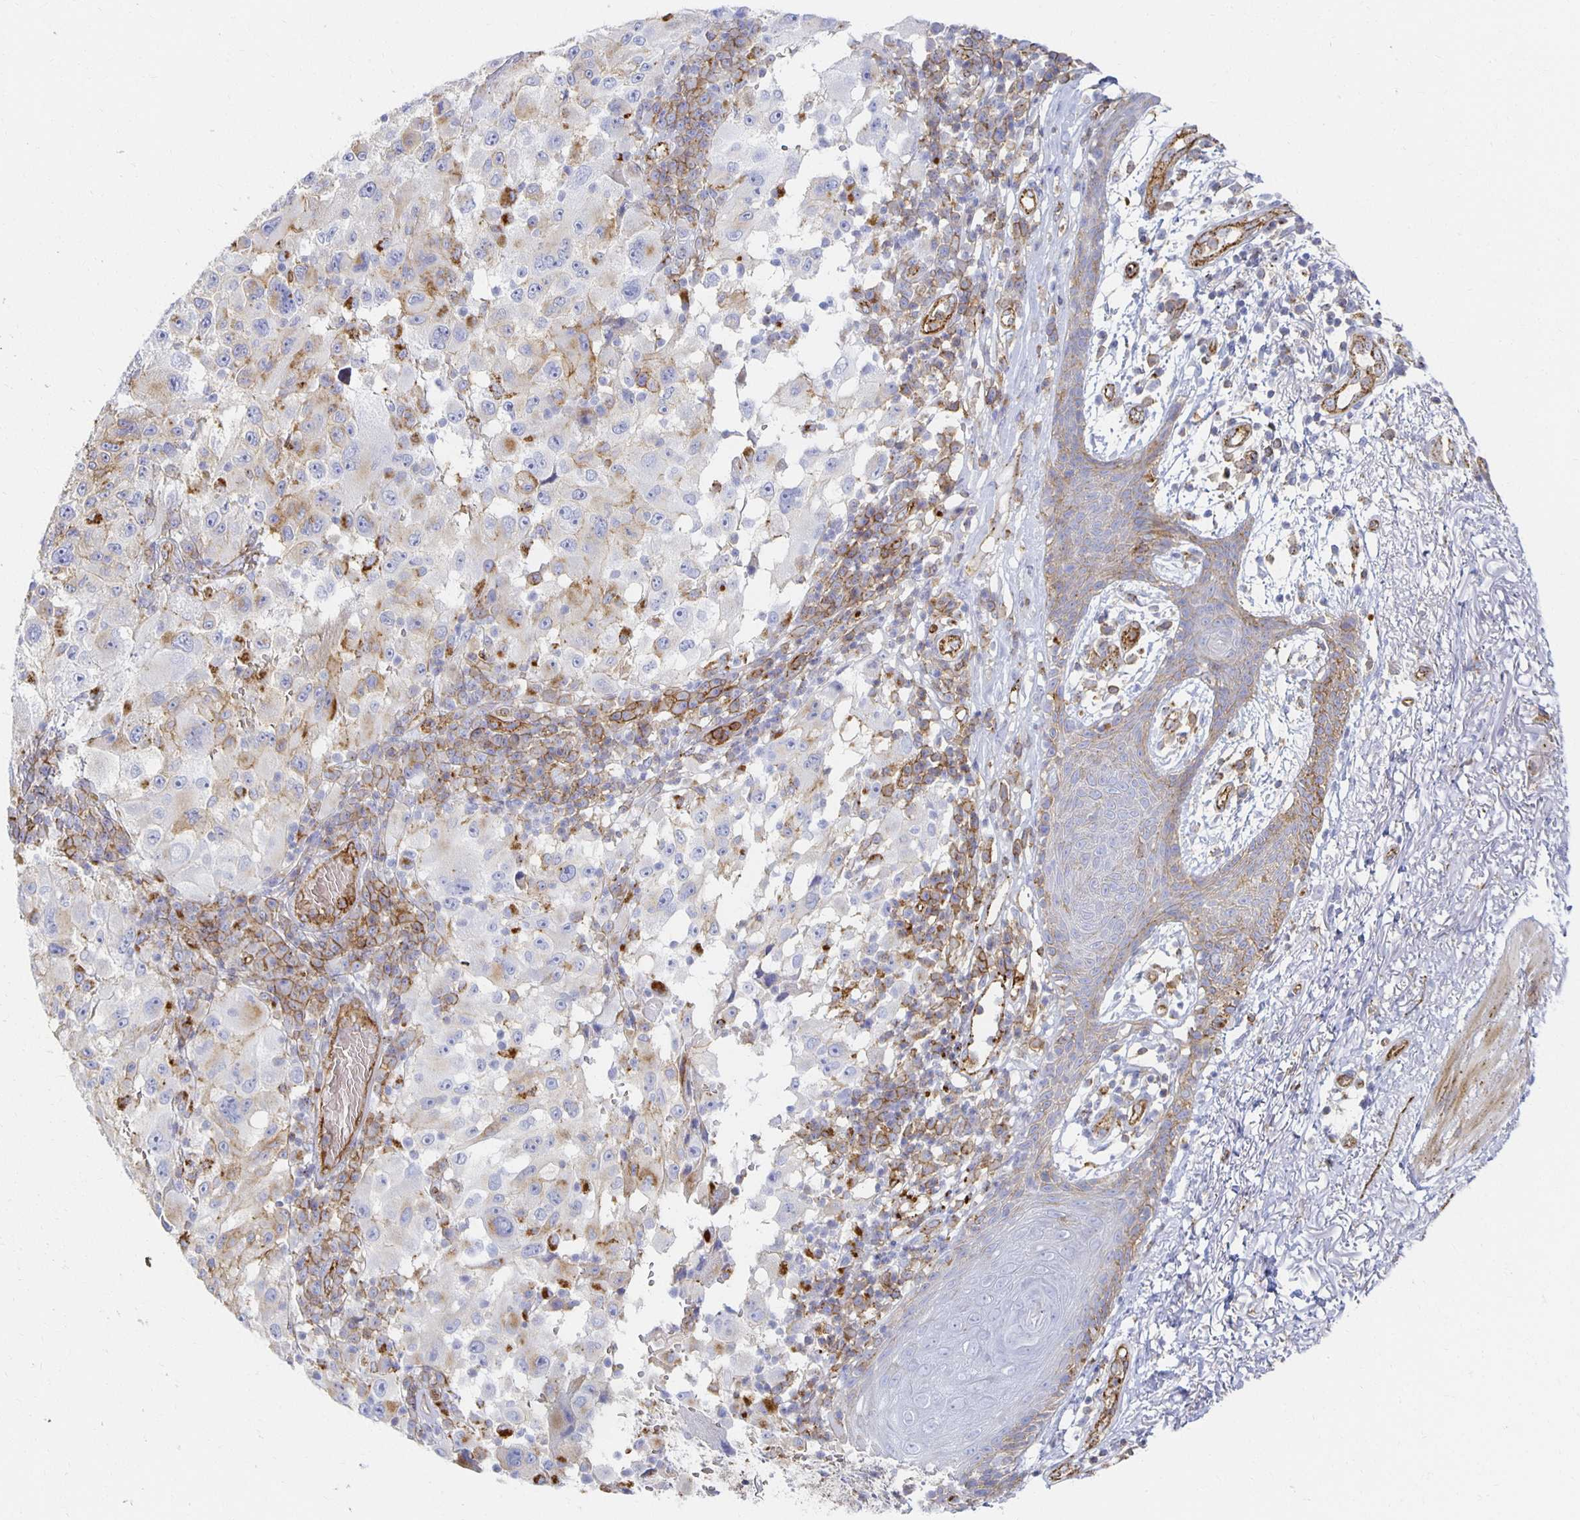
{"staining": {"intensity": "moderate", "quantity": "<25%", "location": "cytoplasmic/membranous"}, "tissue": "melanoma", "cell_type": "Tumor cells", "image_type": "cancer", "snomed": [{"axis": "morphology", "description": "Malignant melanoma, NOS"}, {"axis": "topography", "description": "Skin"}], "caption": "High-magnification brightfield microscopy of malignant melanoma stained with DAB (3,3'-diaminobenzidine) (brown) and counterstained with hematoxylin (blue). tumor cells exhibit moderate cytoplasmic/membranous staining is present in approximately<25% of cells. (Stains: DAB in brown, nuclei in blue, Microscopy: brightfield microscopy at high magnification).", "gene": "TAAR1", "patient": {"sex": "female", "age": 71}}